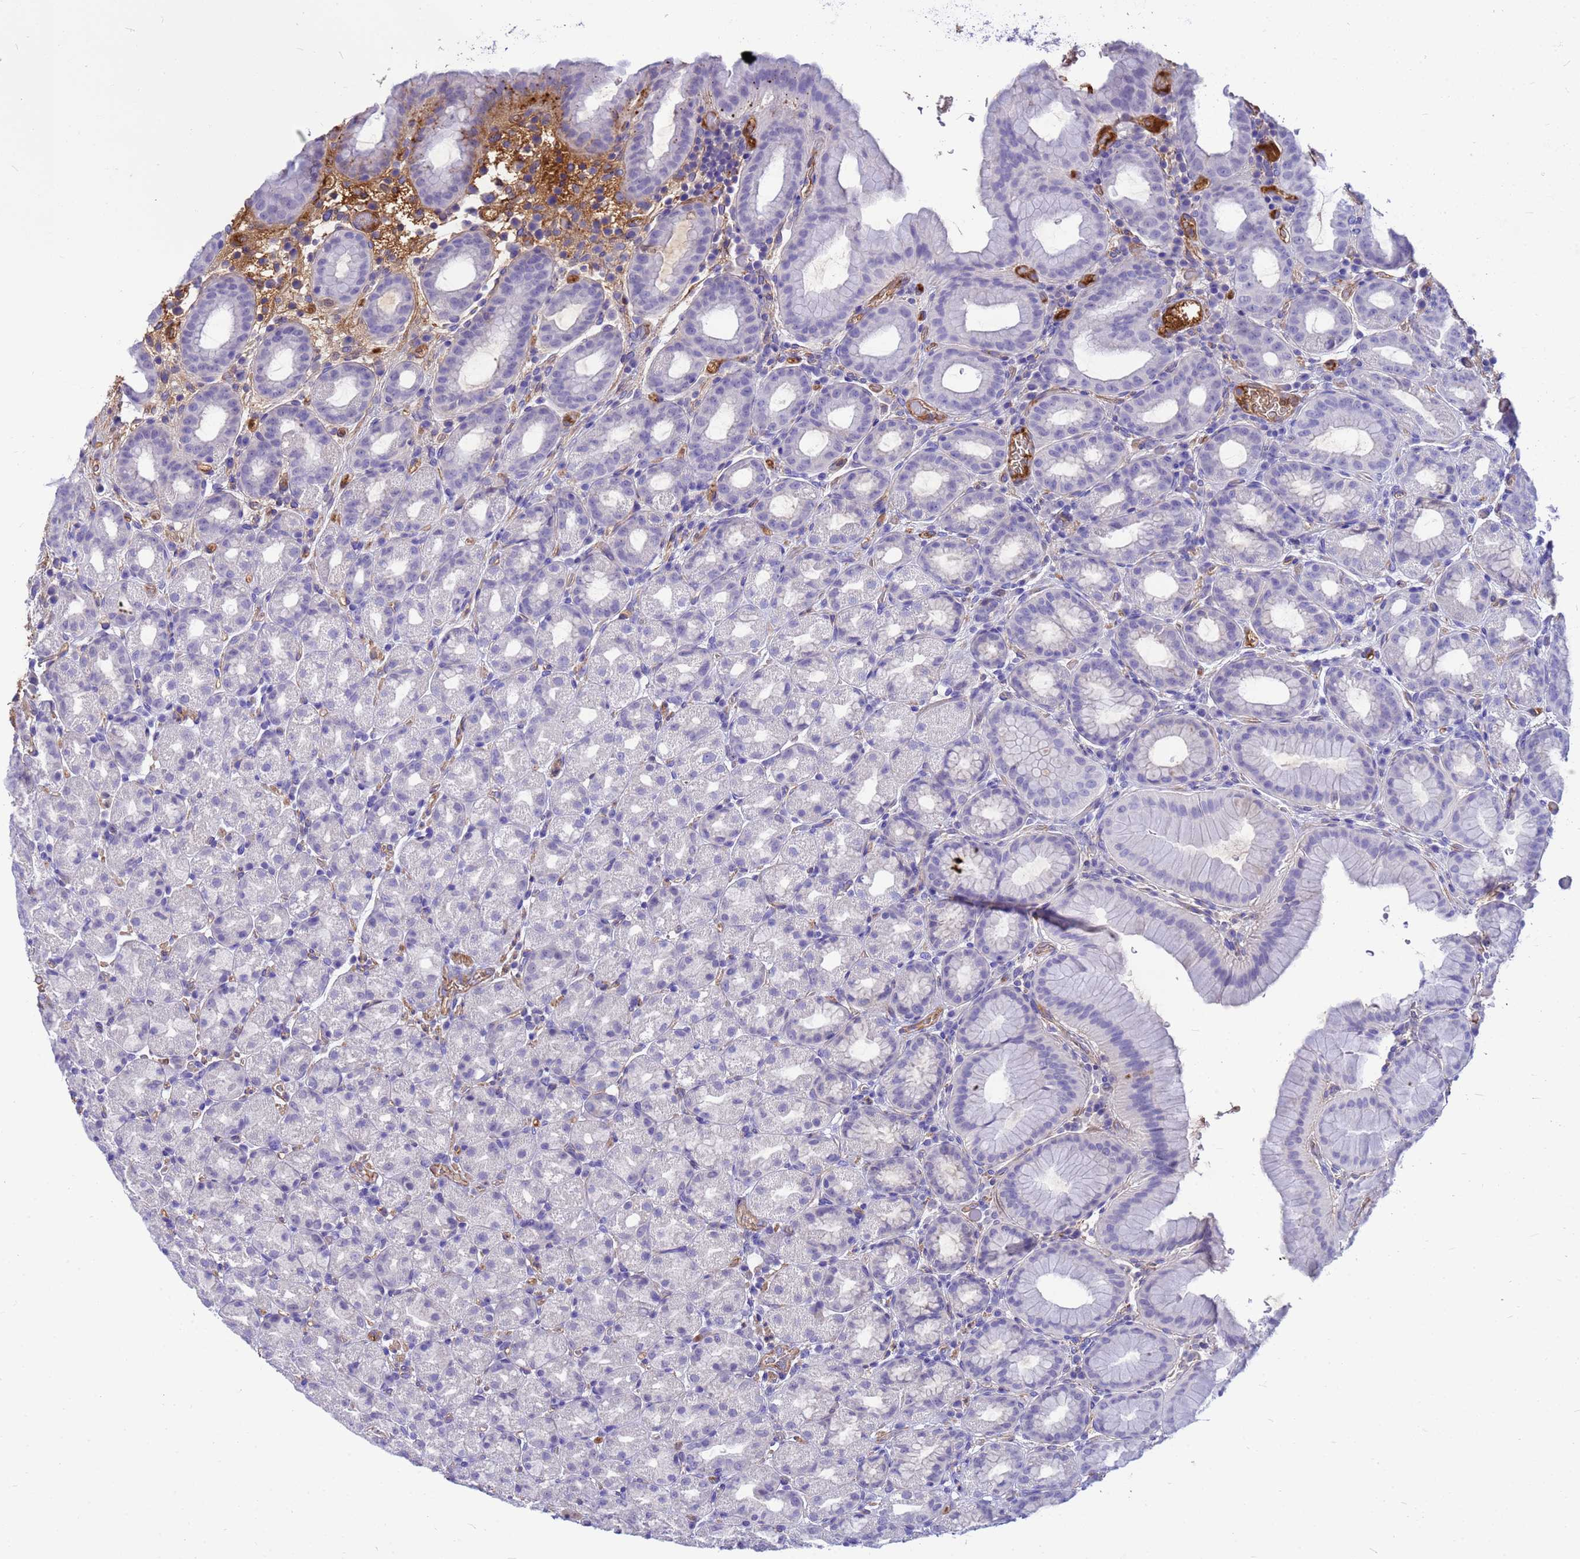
{"staining": {"intensity": "negative", "quantity": "none", "location": "none"}, "tissue": "stomach", "cell_type": "Glandular cells", "image_type": "normal", "snomed": [{"axis": "morphology", "description": "Normal tissue, NOS"}, {"axis": "topography", "description": "Stomach, upper"}, {"axis": "topography", "description": "Stomach, lower"}, {"axis": "topography", "description": "Small intestine"}], "caption": "Immunohistochemistry (IHC) micrograph of normal human stomach stained for a protein (brown), which displays no expression in glandular cells. (Stains: DAB IHC with hematoxylin counter stain, Microscopy: brightfield microscopy at high magnification).", "gene": "ORM1", "patient": {"sex": "male", "age": 68}}